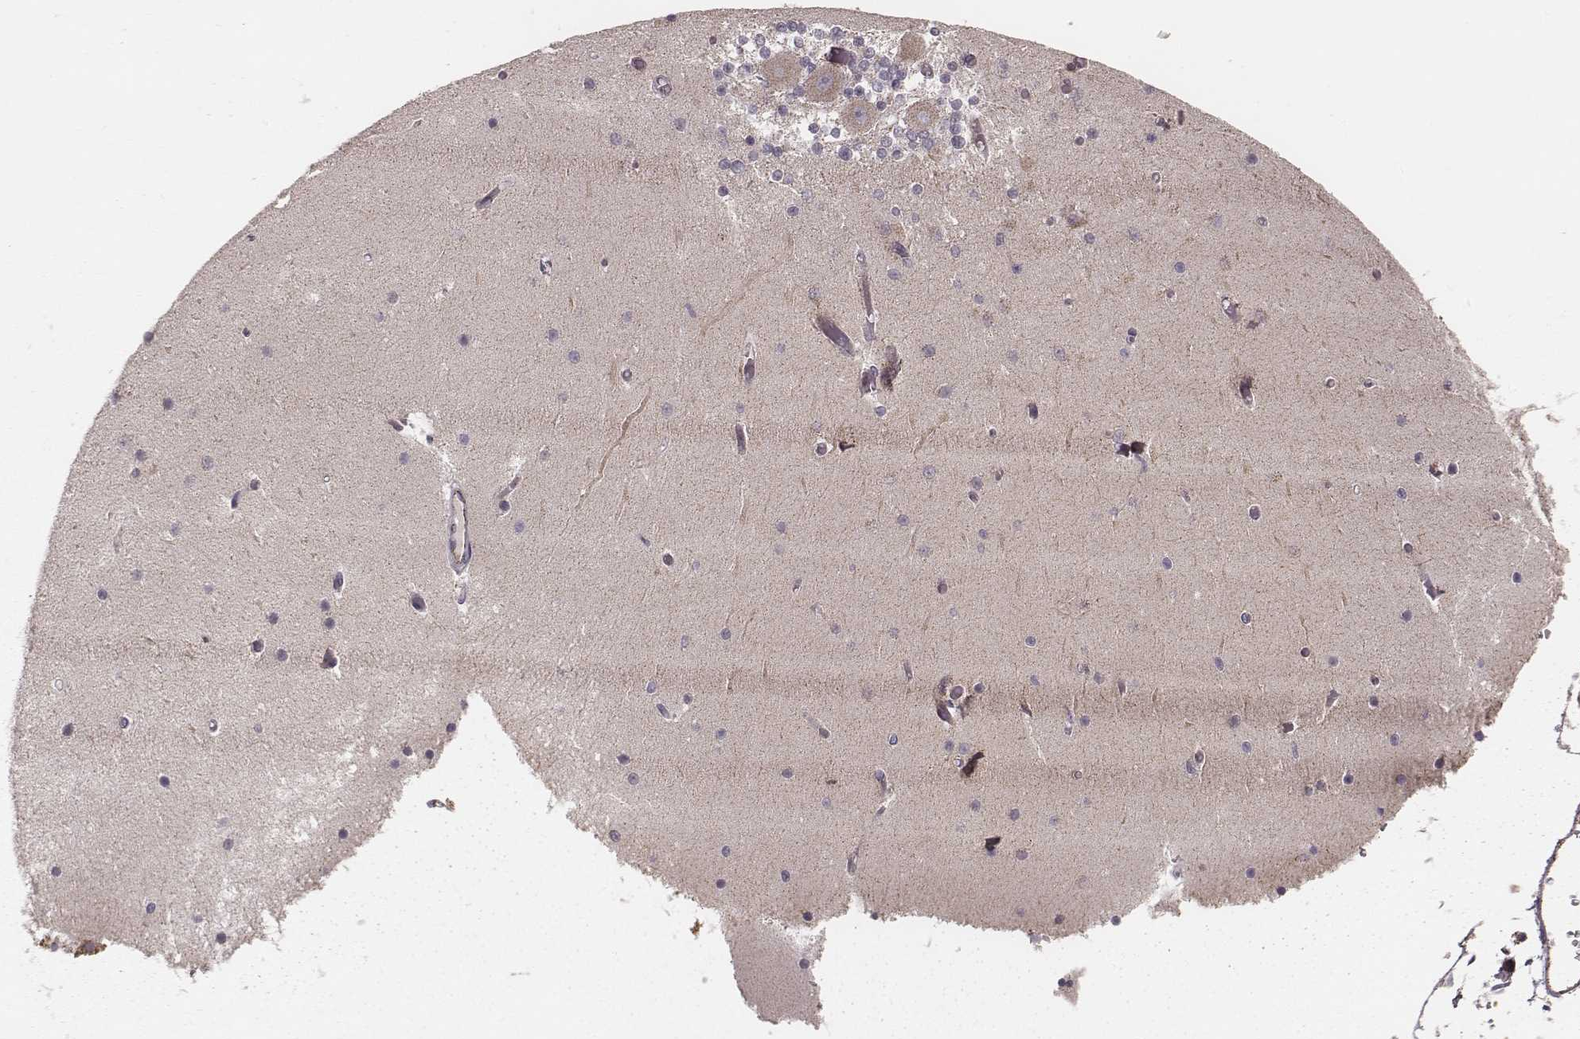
{"staining": {"intensity": "moderate", "quantity": "<25%", "location": "cytoplasmic/membranous"}, "tissue": "cerebellum", "cell_type": "Cells in granular layer", "image_type": "normal", "snomed": [{"axis": "morphology", "description": "Normal tissue, NOS"}, {"axis": "topography", "description": "Cerebellum"}], "caption": "Immunohistochemistry micrograph of normal cerebellum: cerebellum stained using immunohistochemistry (IHC) shows low levels of moderate protein expression localized specifically in the cytoplasmic/membranous of cells in granular layer, appearing as a cytoplasmic/membranous brown color.", "gene": "TUFM", "patient": {"sex": "female", "age": 28}}